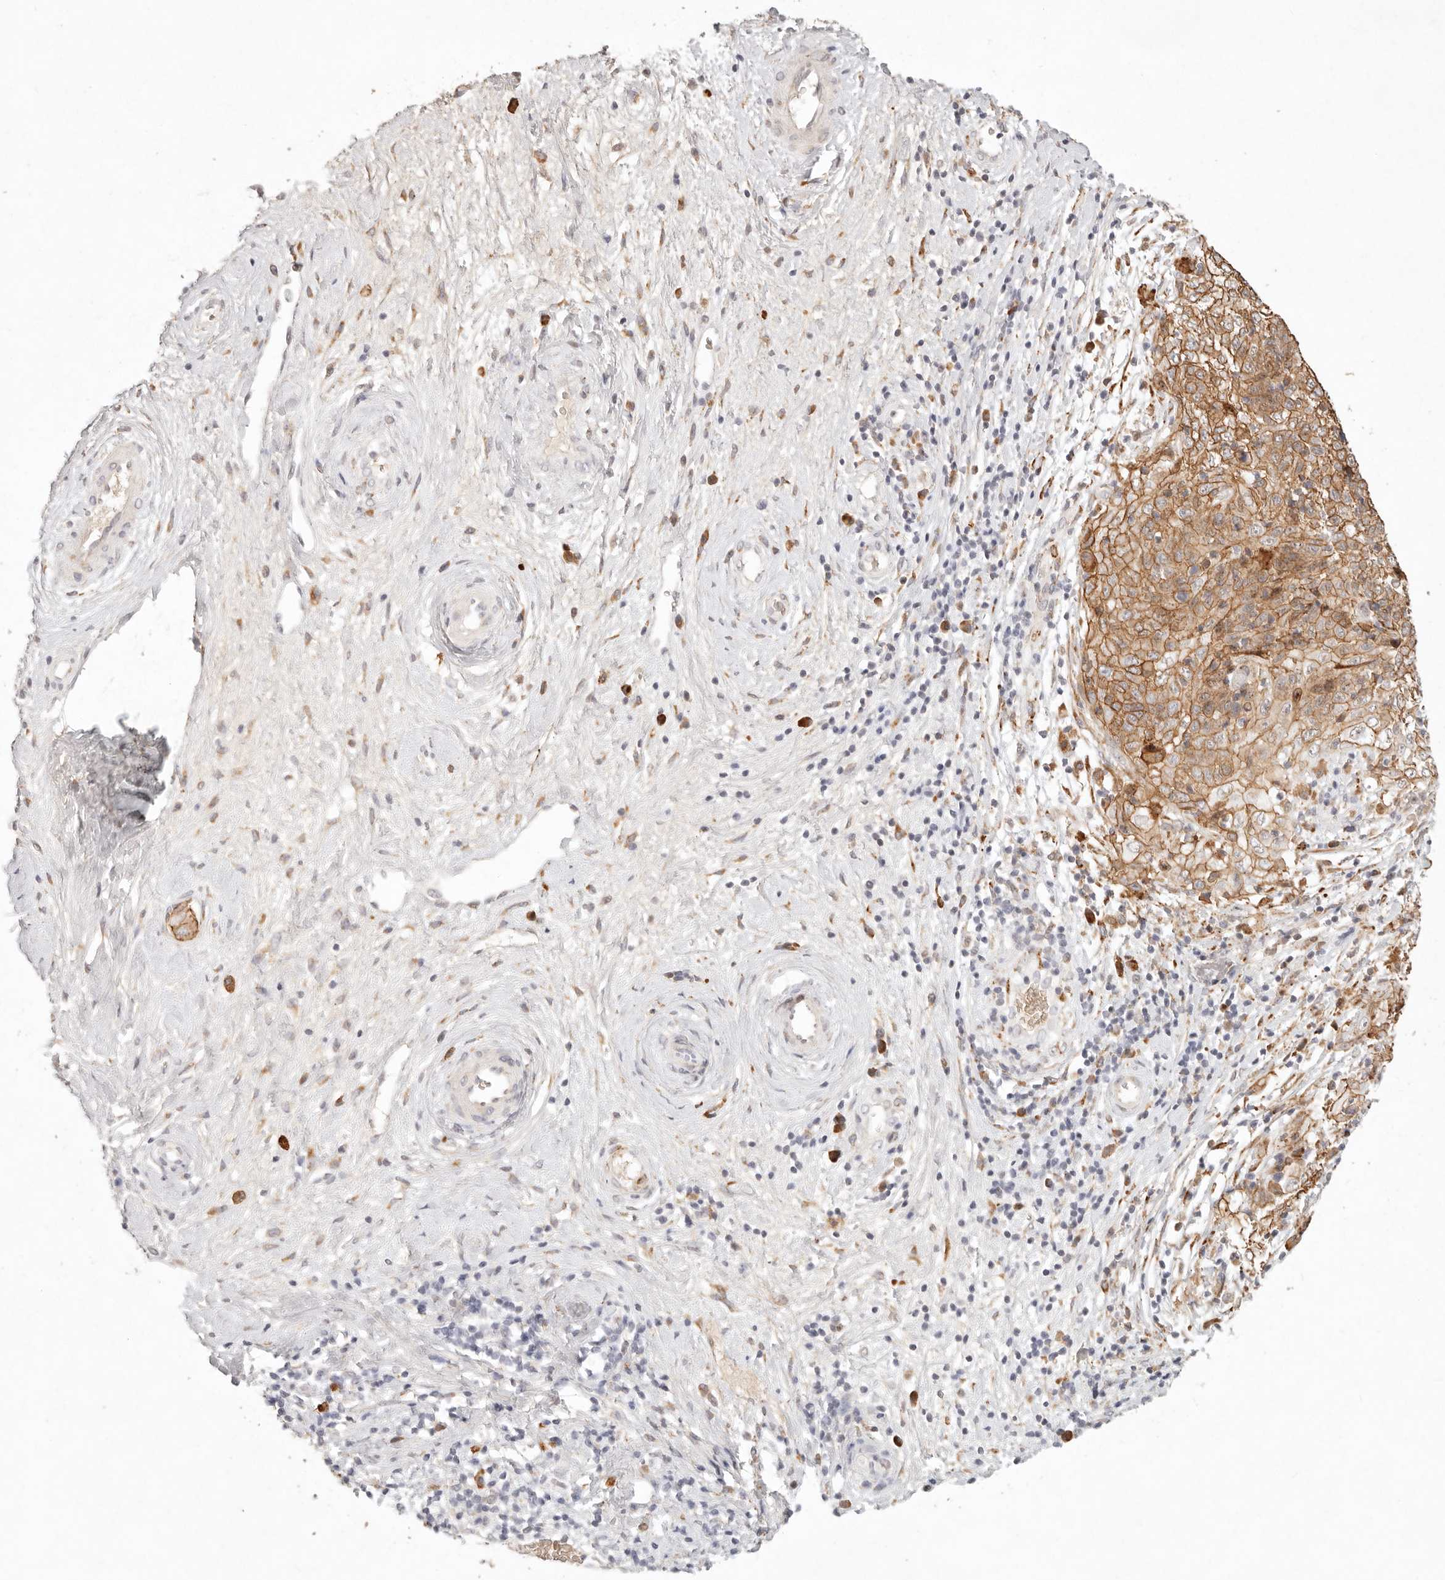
{"staining": {"intensity": "strong", "quantity": ">75%", "location": "cytoplasmic/membranous"}, "tissue": "cervical cancer", "cell_type": "Tumor cells", "image_type": "cancer", "snomed": [{"axis": "morphology", "description": "Squamous cell carcinoma, NOS"}, {"axis": "topography", "description": "Cervix"}], "caption": "Tumor cells demonstrate high levels of strong cytoplasmic/membranous staining in about >75% of cells in human cervical squamous cell carcinoma.", "gene": "C1orf127", "patient": {"sex": "female", "age": 48}}